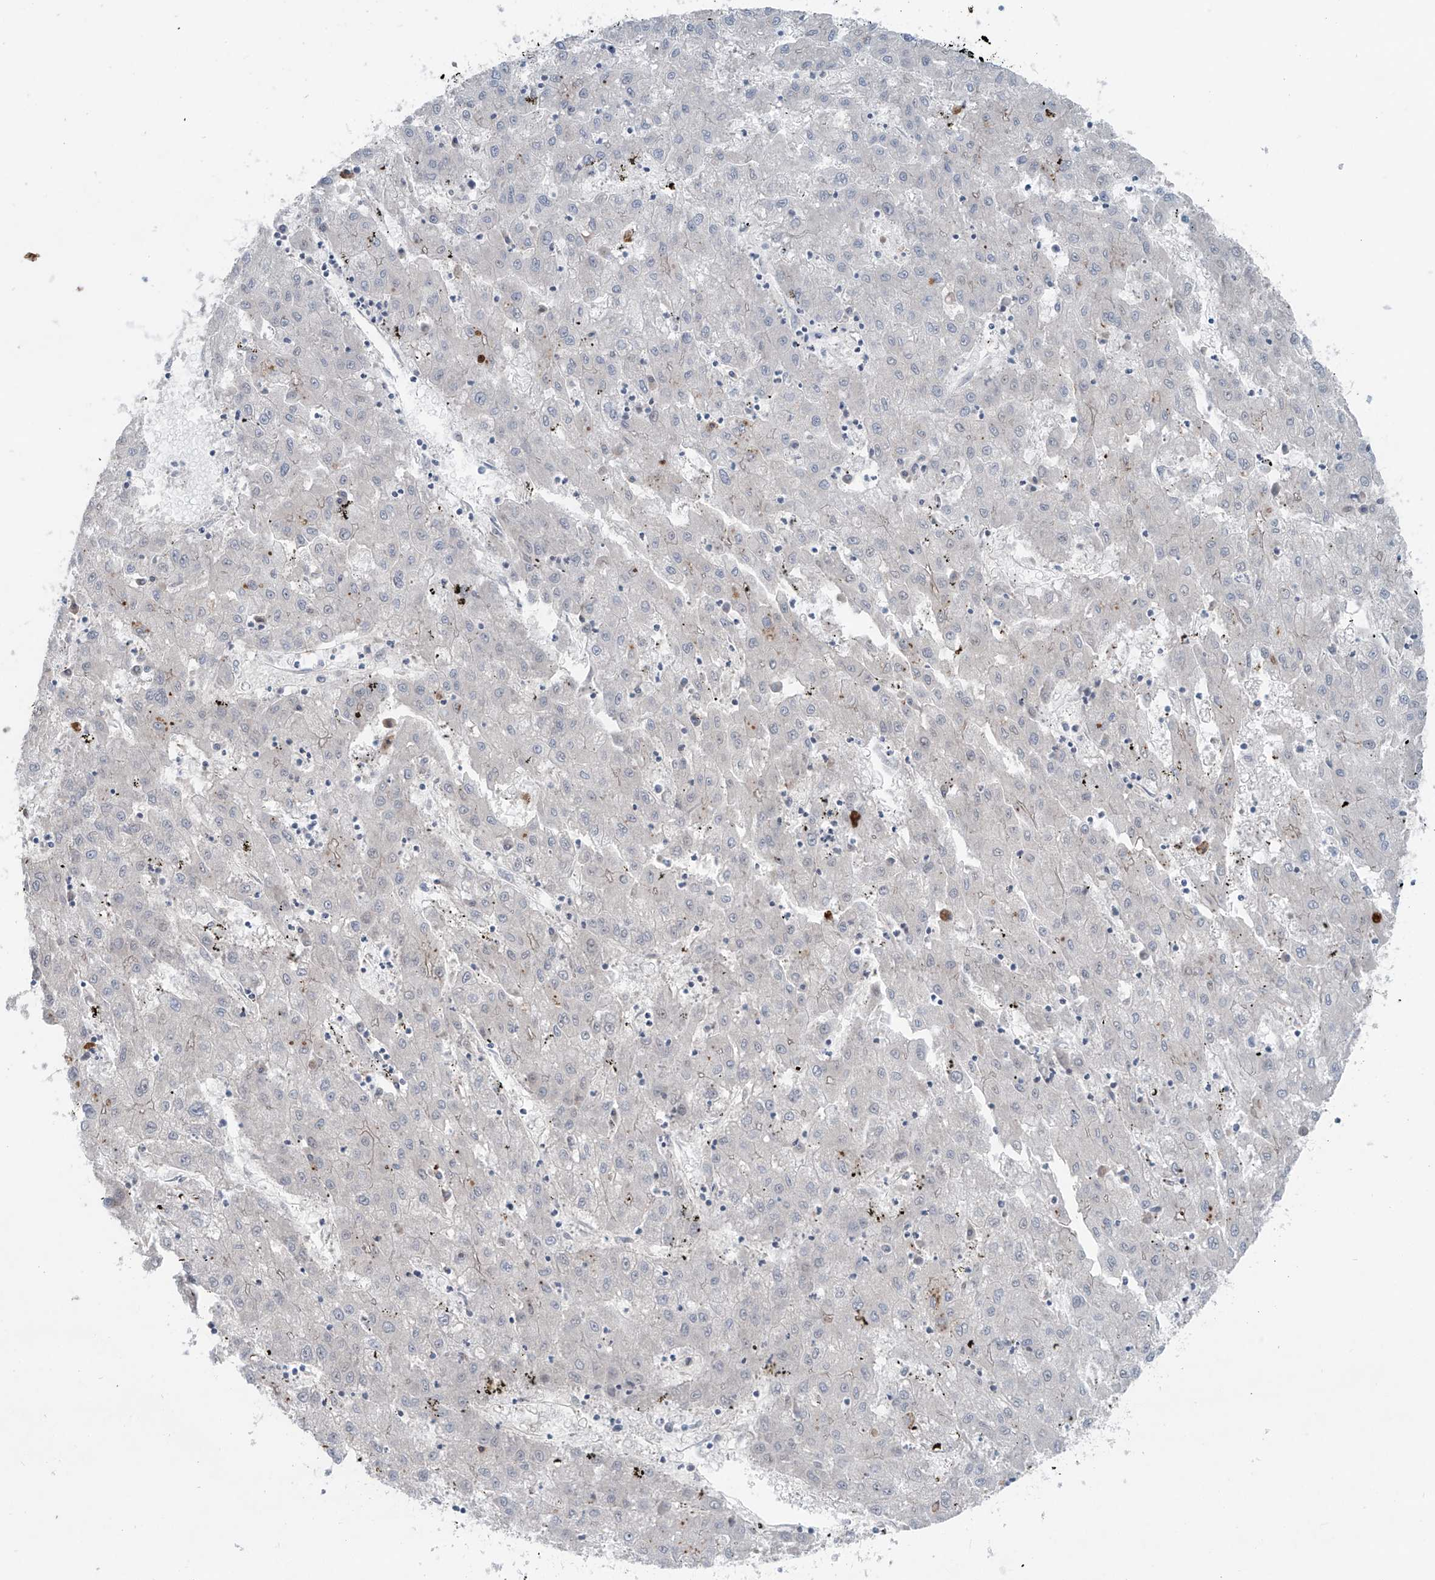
{"staining": {"intensity": "negative", "quantity": "none", "location": "none"}, "tissue": "liver cancer", "cell_type": "Tumor cells", "image_type": "cancer", "snomed": [{"axis": "morphology", "description": "Carcinoma, Hepatocellular, NOS"}, {"axis": "topography", "description": "Liver"}], "caption": "Human liver cancer (hepatocellular carcinoma) stained for a protein using immunohistochemistry (IHC) demonstrates no expression in tumor cells.", "gene": "RASGEF1A", "patient": {"sex": "male", "age": 72}}